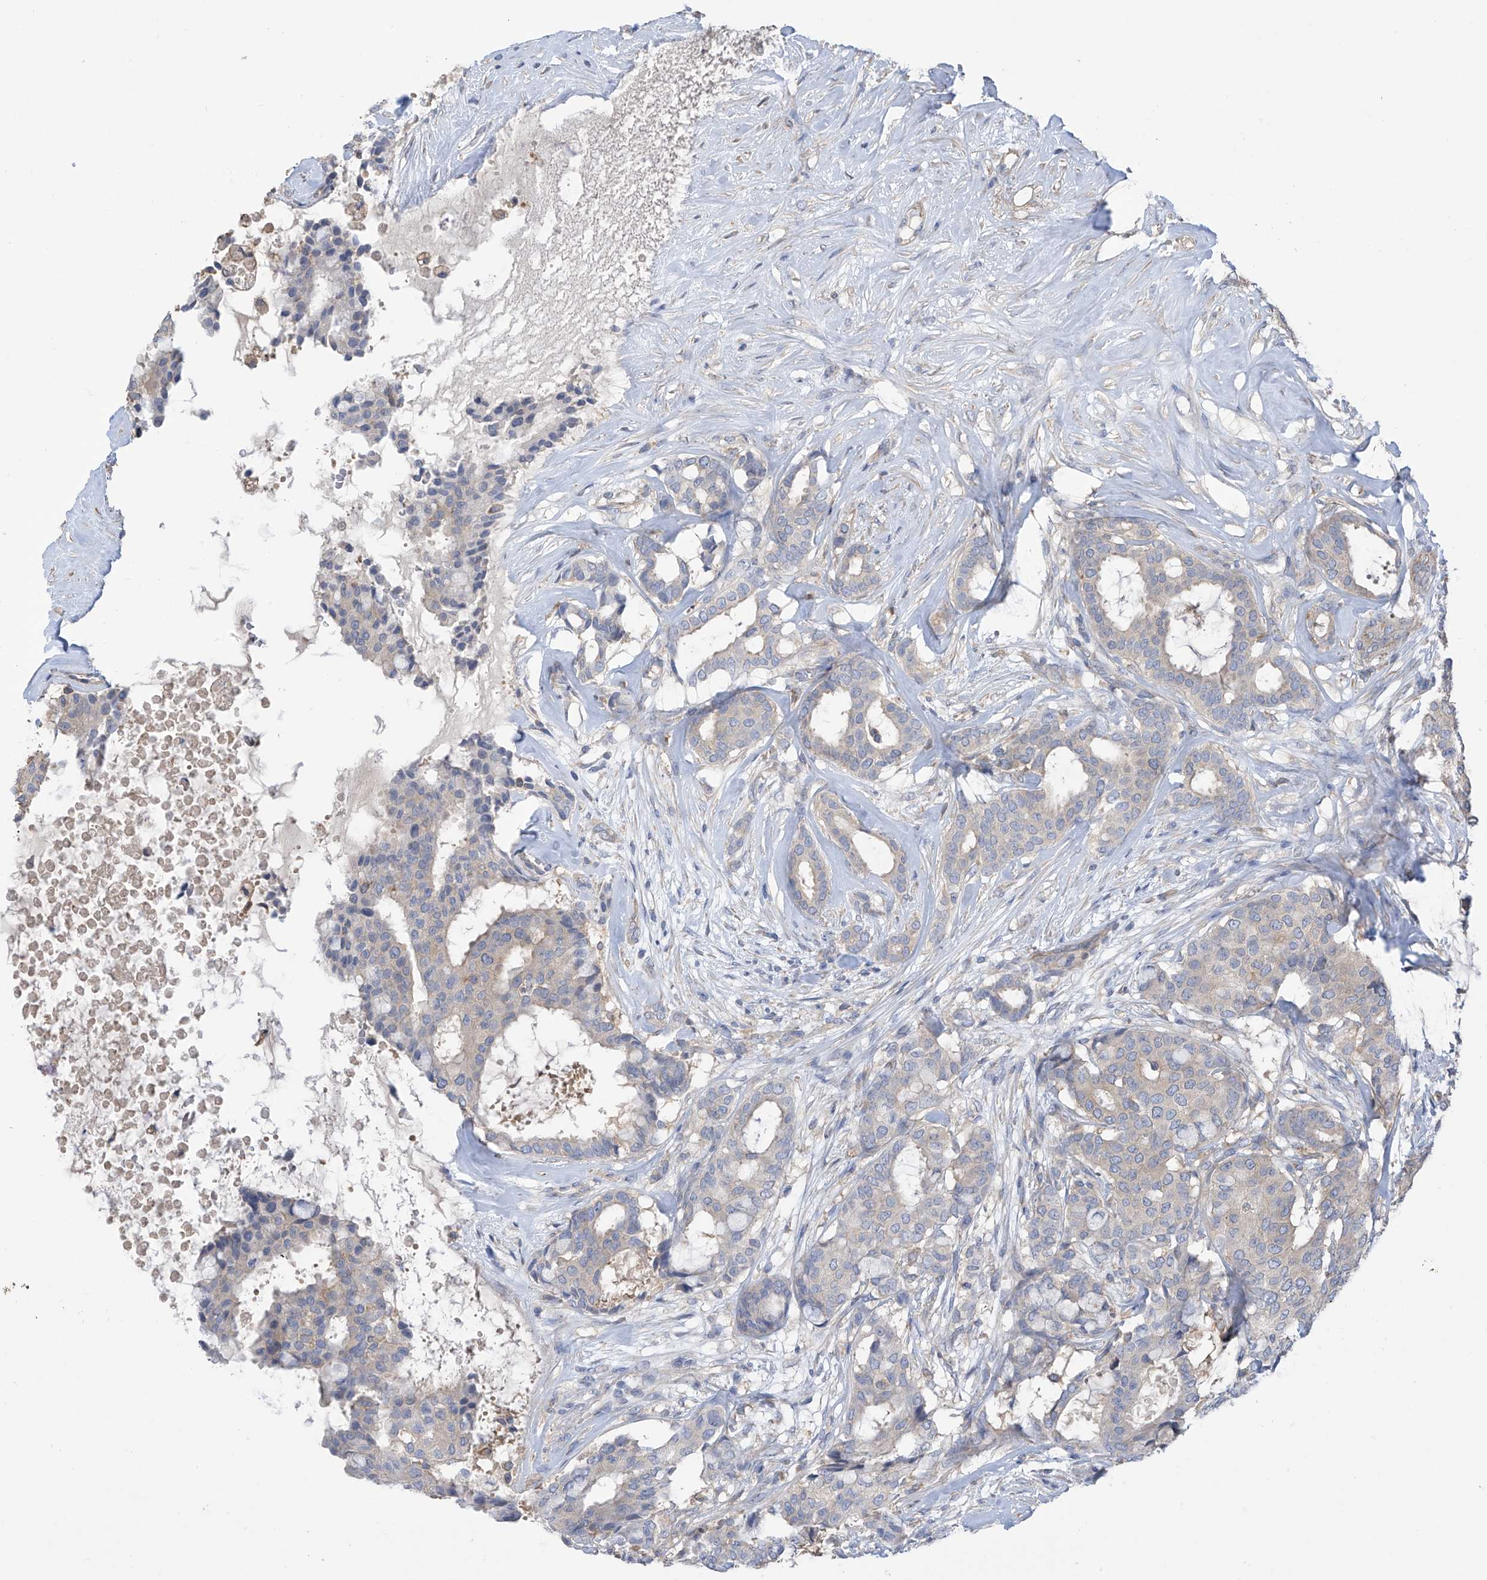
{"staining": {"intensity": "negative", "quantity": "none", "location": "none"}, "tissue": "breast cancer", "cell_type": "Tumor cells", "image_type": "cancer", "snomed": [{"axis": "morphology", "description": "Duct carcinoma"}, {"axis": "topography", "description": "Breast"}], "caption": "There is no significant expression in tumor cells of breast cancer.", "gene": "PHACTR4", "patient": {"sex": "female", "age": 75}}